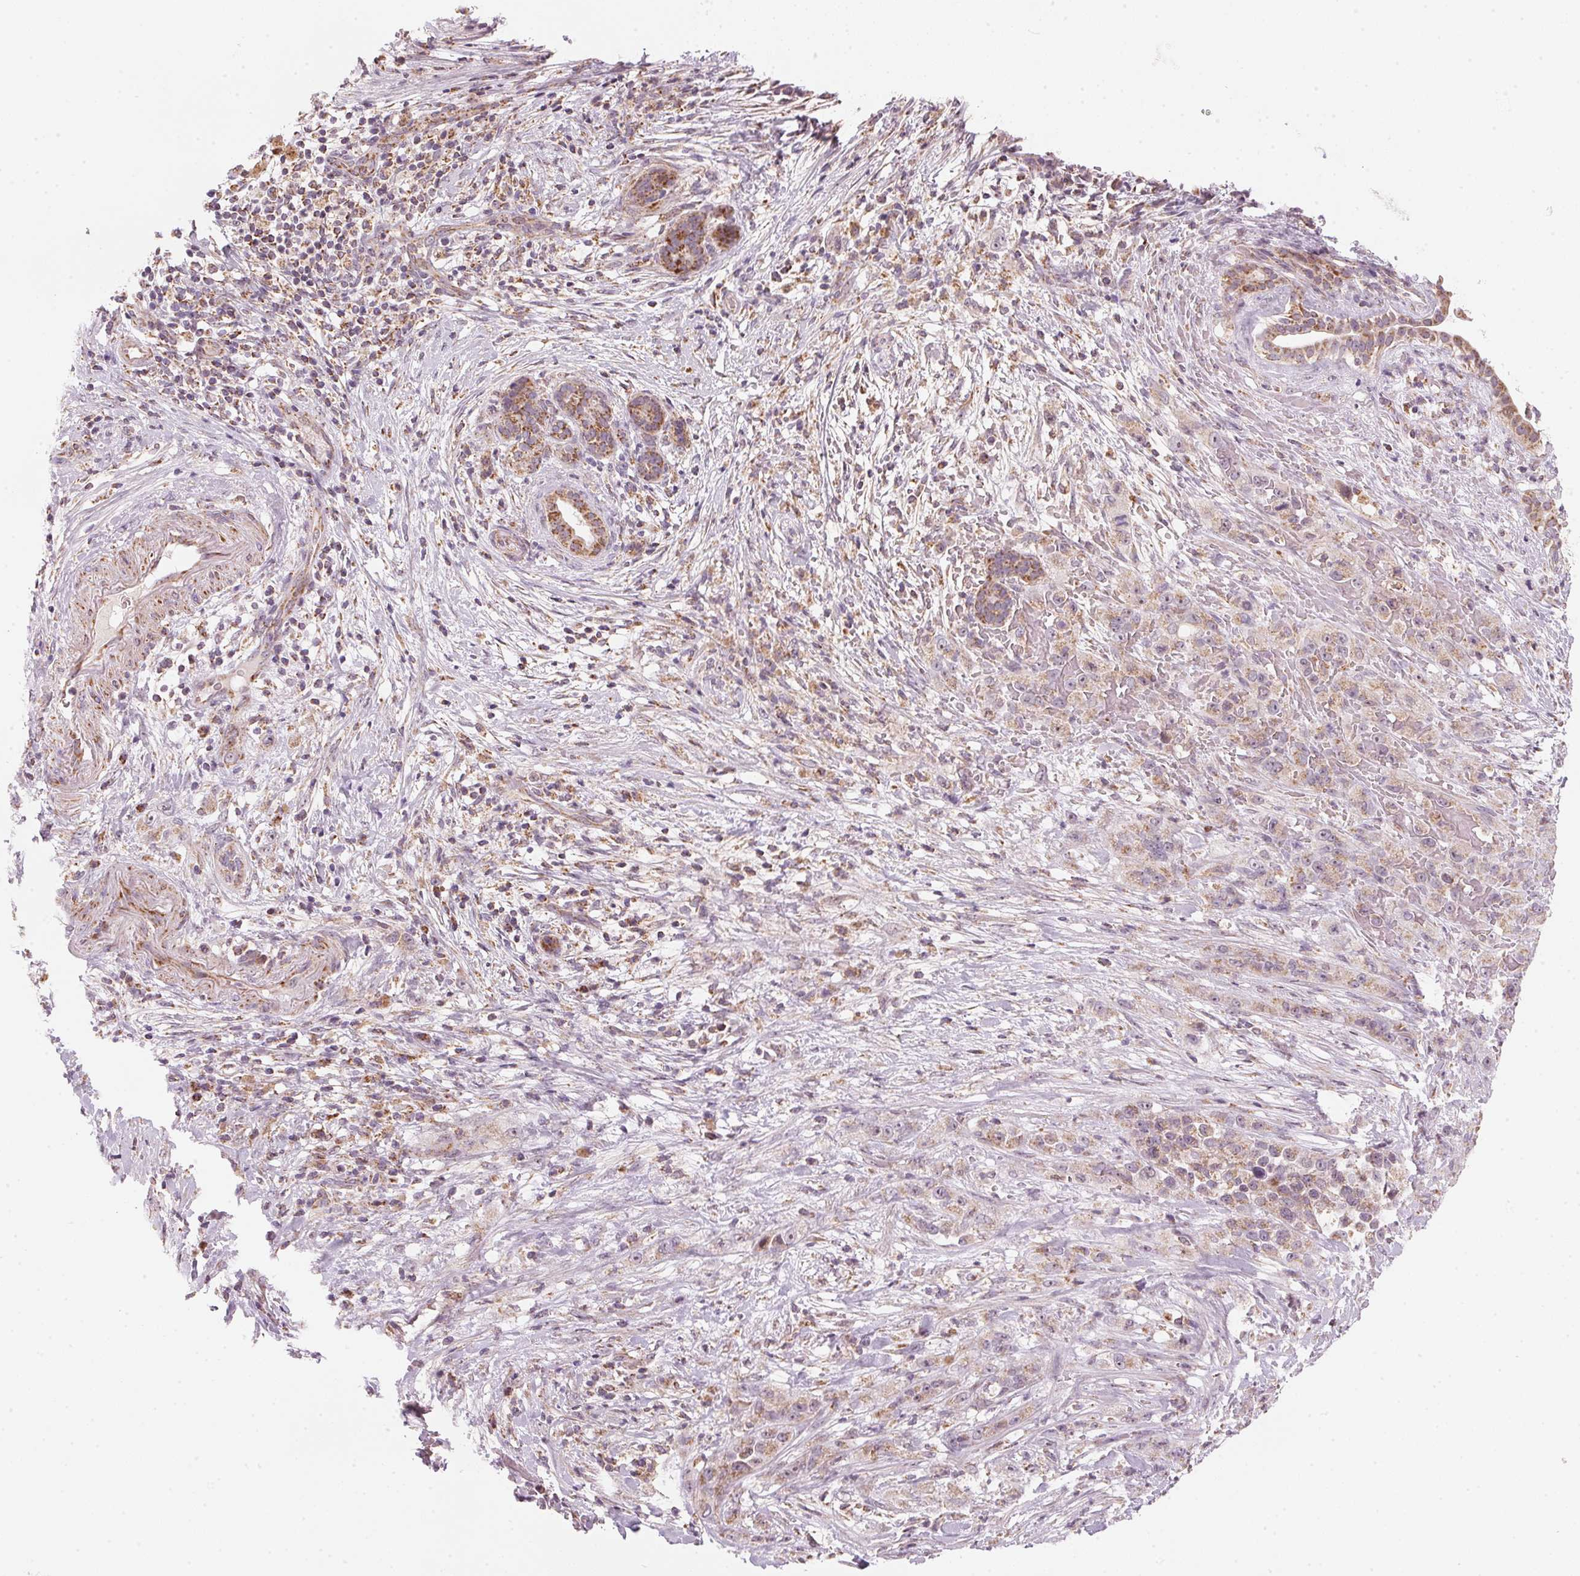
{"staining": {"intensity": "moderate", "quantity": ">75%", "location": "cytoplasmic/membranous"}, "tissue": "pancreatic cancer", "cell_type": "Tumor cells", "image_type": "cancer", "snomed": [{"axis": "morphology", "description": "Adenocarcinoma, NOS"}, {"axis": "topography", "description": "Pancreas"}], "caption": "Pancreatic adenocarcinoma stained for a protein displays moderate cytoplasmic/membranous positivity in tumor cells. Immunohistochemistry (ihc) stains the protein of interest in brown and the nuclei are stained blue.", "gene": "COQ7", "patient": {"sex": "male", "age": 44}}